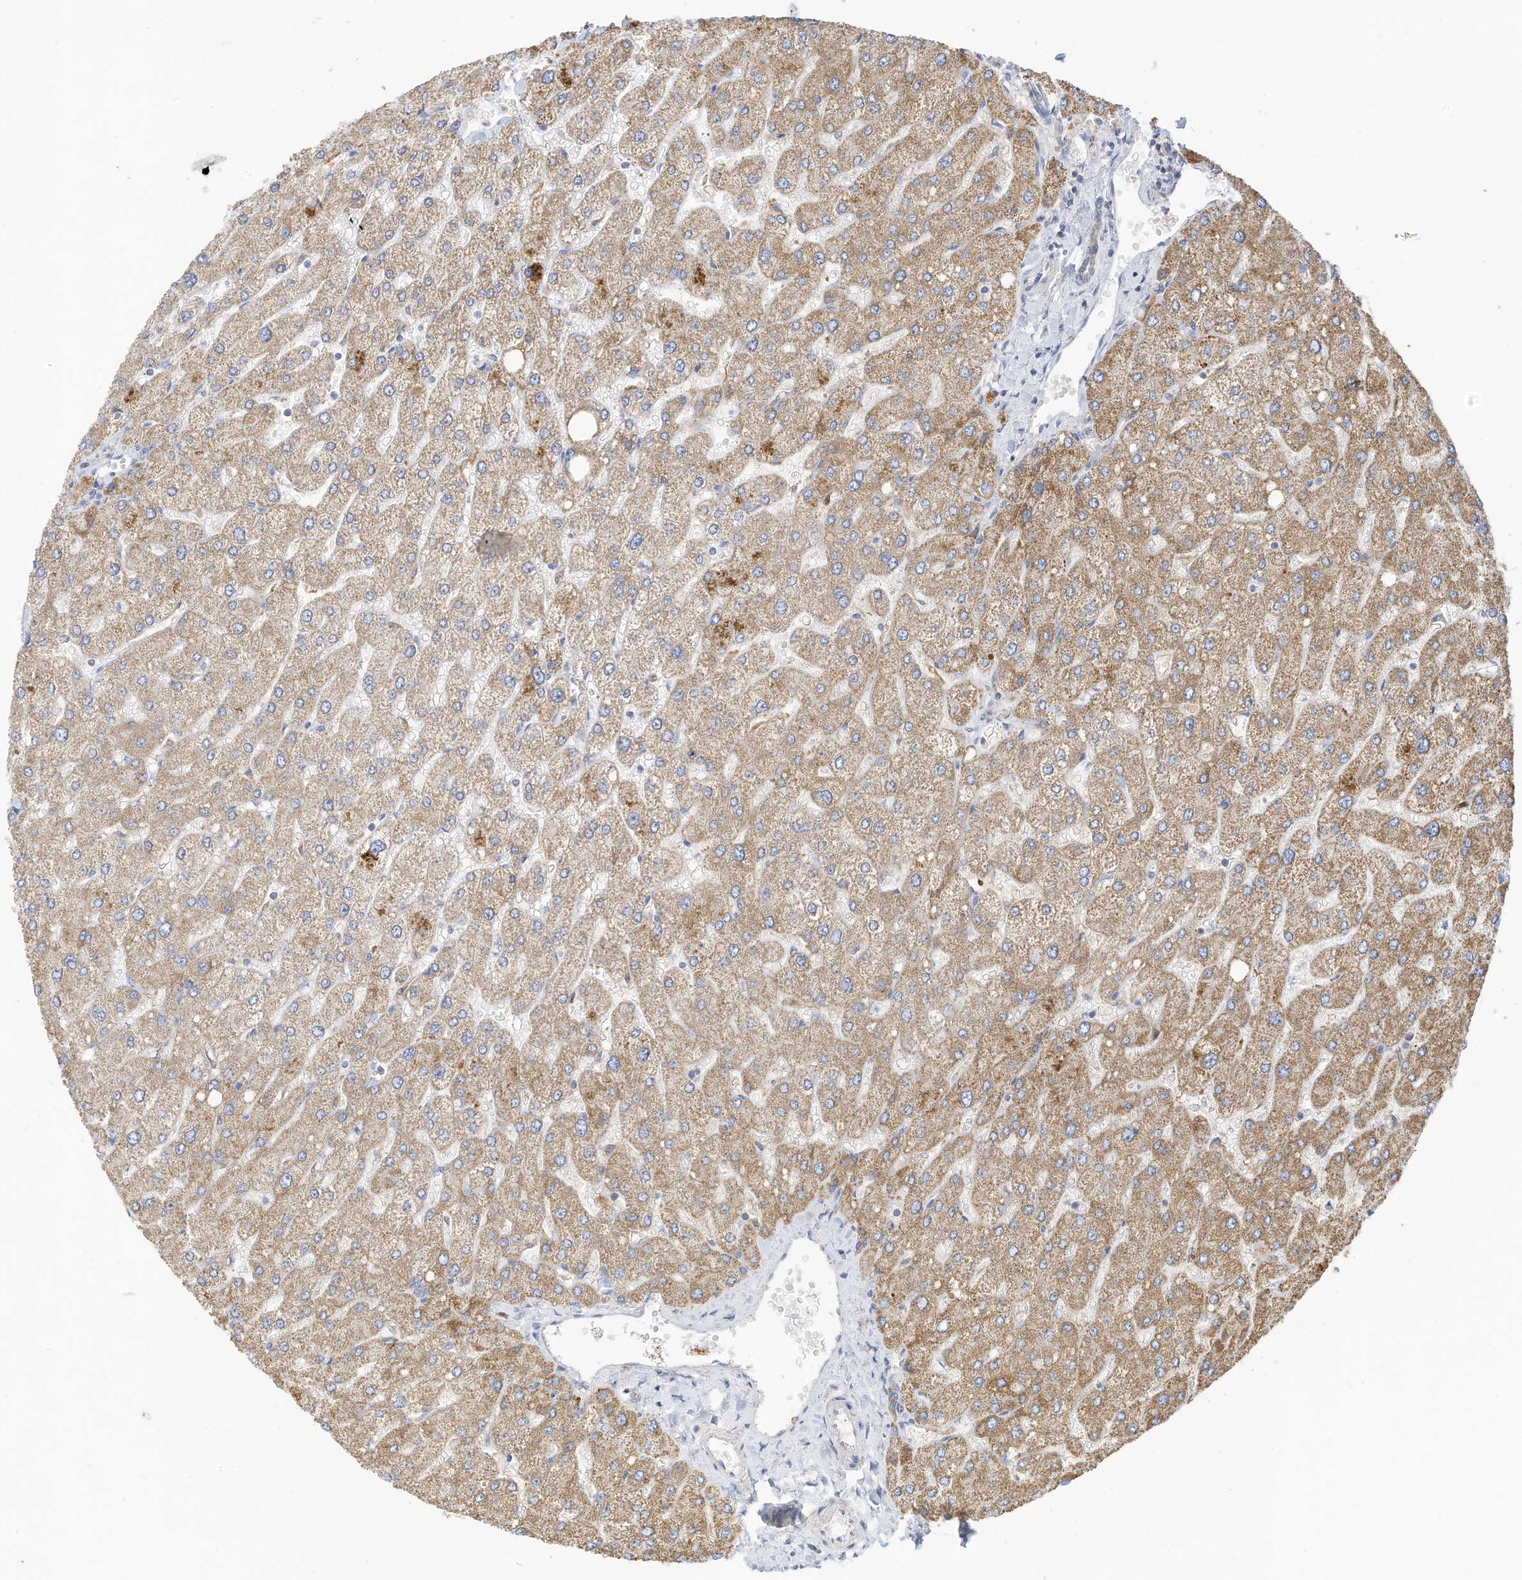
{"staining": {"intensity": "weak", "quantity": ">75%", "location": "cytoplasmic/membranous"}, "tissue": "liver", "cell_type": "Cholangiocytes", "image_type": "normal", "snomed": [{"axis": "morphology", "description": "Normal tissue, NOS"}, {"axis": "topography", "description": "Liver"}], "caption": "Protein expression analysis of normal human liver reveals weak cytoplasmic/membranous staining in approximately >75% of cholangiocytes. The protein of interest is stained brown, and the nuclei are stained in blue (DAB IHC with brightfield microscopy, high magnification).", "gene": "RHOH", "patient": {"sex": "male", "age": 55}}